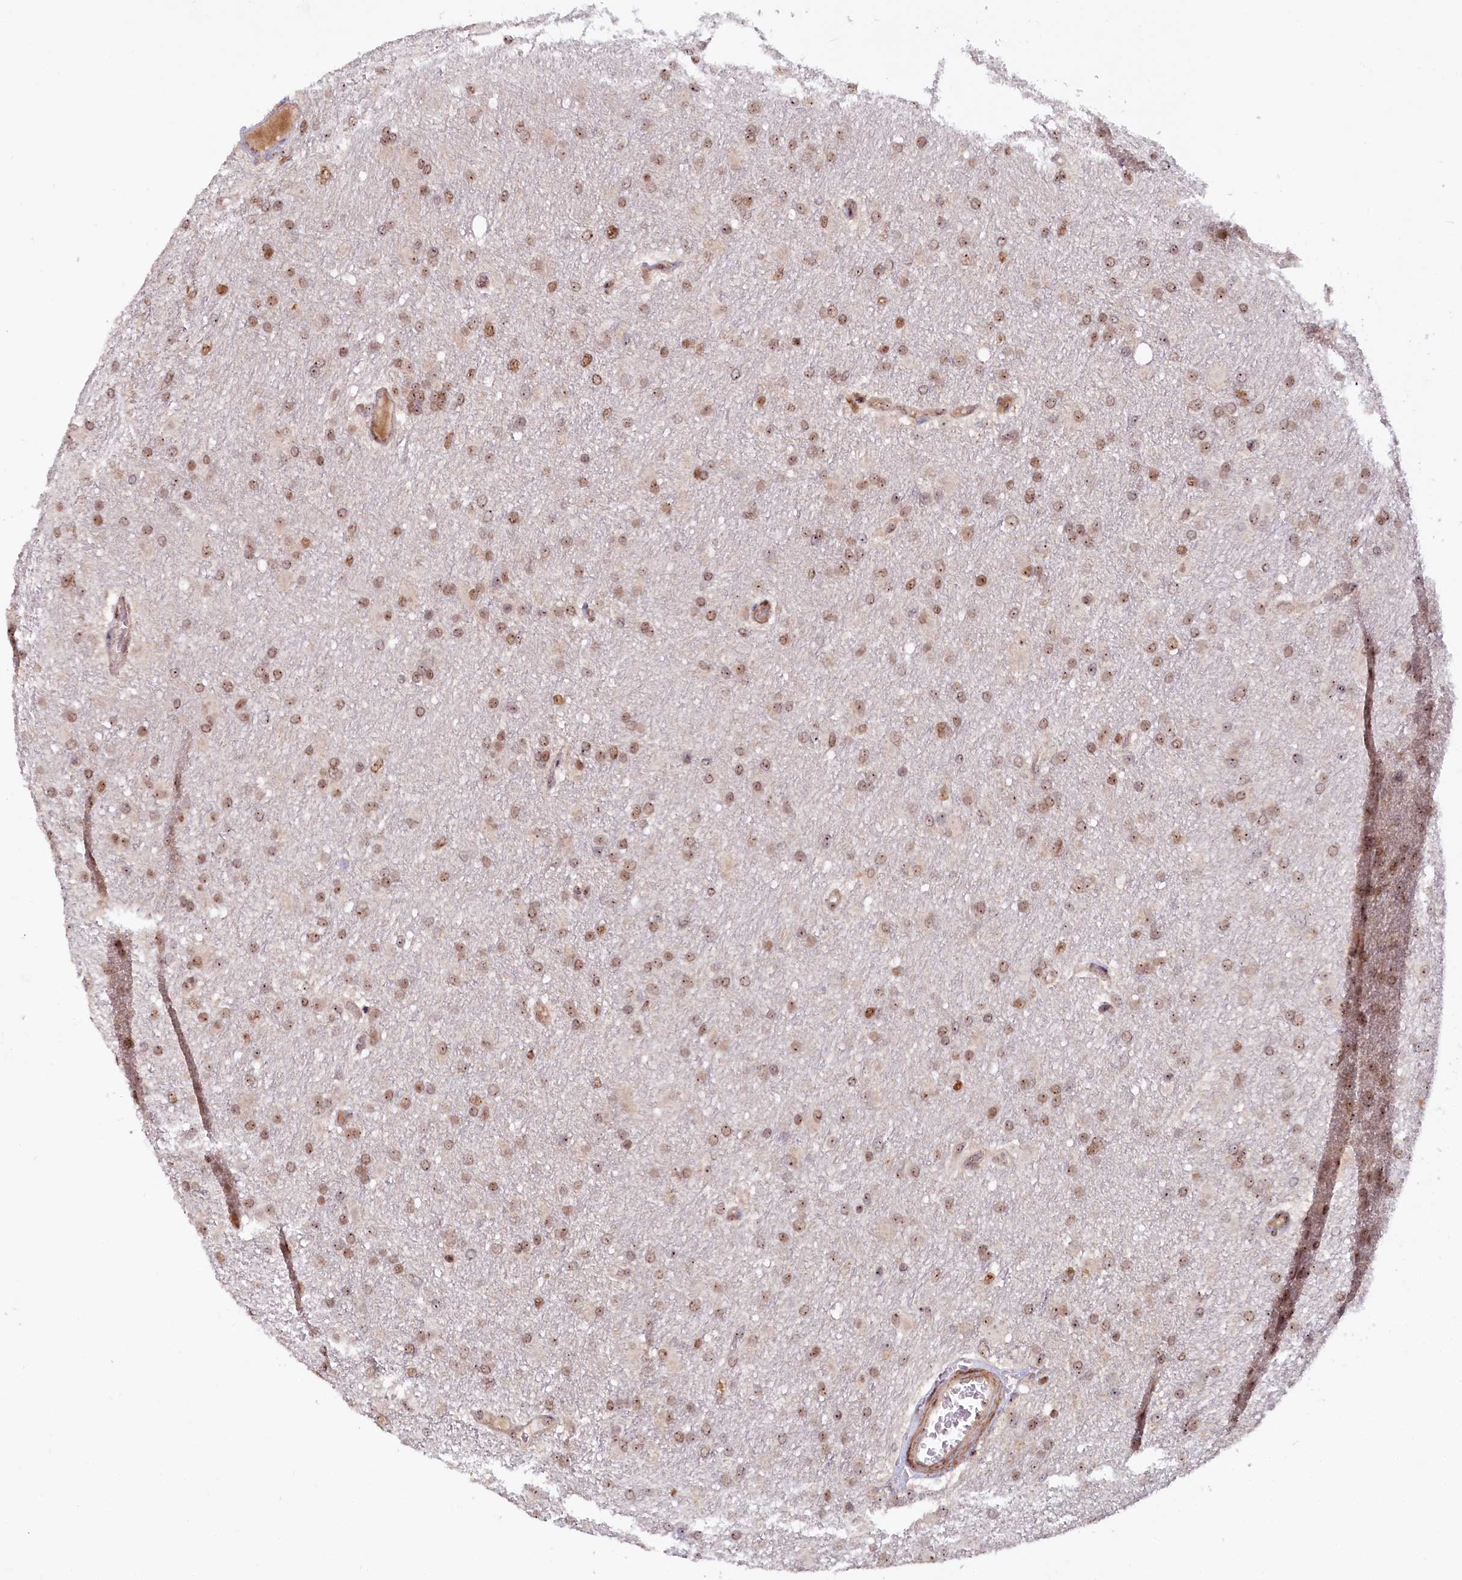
{"staining": {"intensity": "moderate", "quantity": ">75%", "location": "nuclear"}, "tissue": "glioma", "cell_type": "Tumor cells", "image_type": "cancer", "snomed": [{"axis": "morphology", "description": "Glioma, malignant, High grade"}, {"axis": "topography", "description": "Cerebral cortex"}], "caption": "Malignant glioma (high-grade) was stained to show a protein in brown. There is medium levels of moderate nuclear staining in approximately >75% of tumor cells. (DAB (3,3'-diaminobenzidine) IHC, brown staining for protein, blue staining for nuclei).", "gene": "TCOF1", "patient": {"sex": "female", "age": 36}}